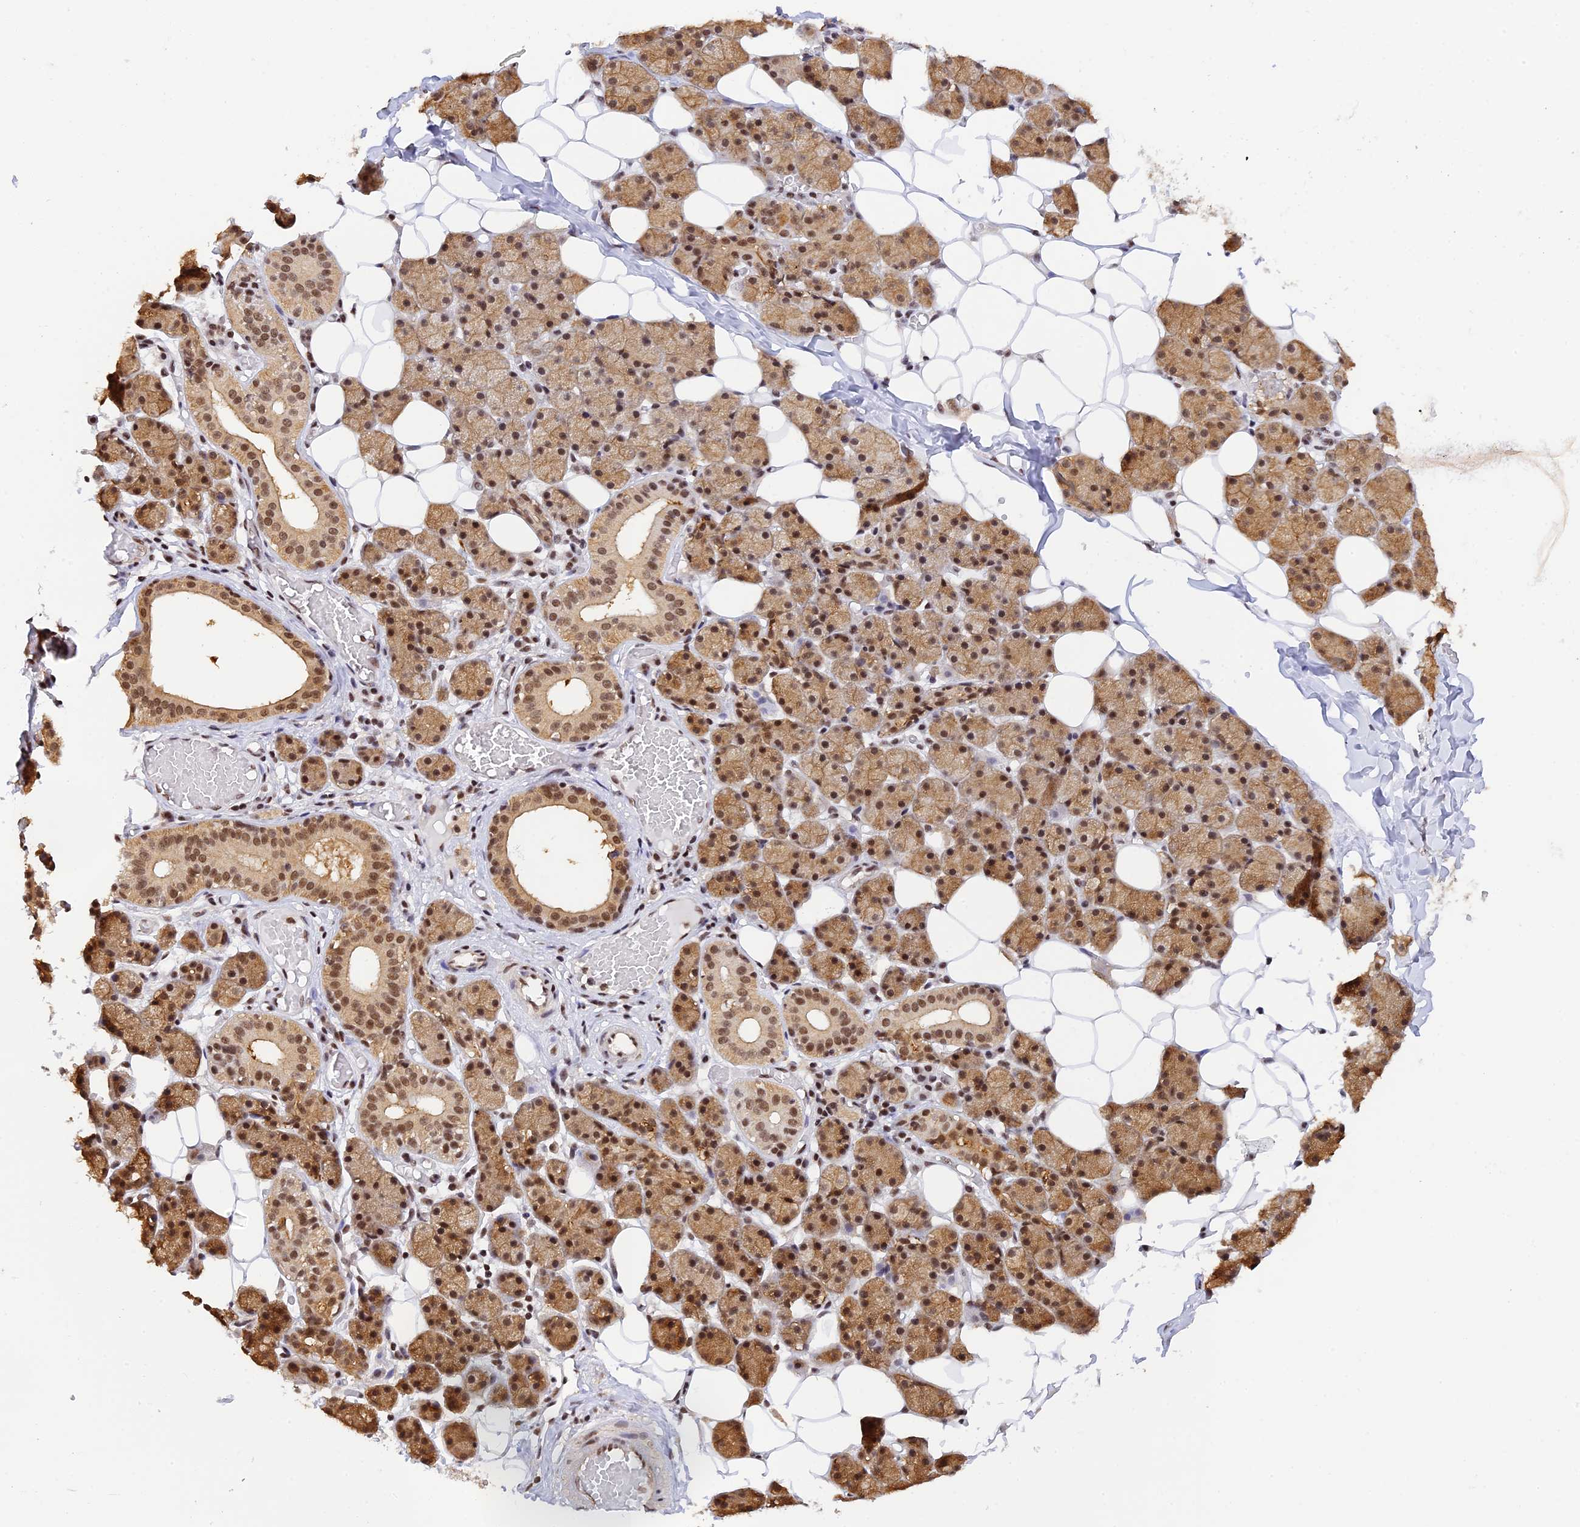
{"staining": {"intensity": "strong", "quantity": ">75%", "location": "cytoplasmic/membranous,nuclear"}, "tissue": "salivary gland", "cell_type": "Glandular cells", "image_type": "normal", "snomed": [{"axis": "morphology", "description": "Normal tissue, NOS"}, {"axis": "topography", "description": "Salivary gland"}], "caption": "A micrograph of salivary gland stained for a protein exhibits strong cytoplasmic/membranous,nuclear brown staining in glandular cells.", "gene": "THAP11", "patient": {"sex": "female", "age": 33}}